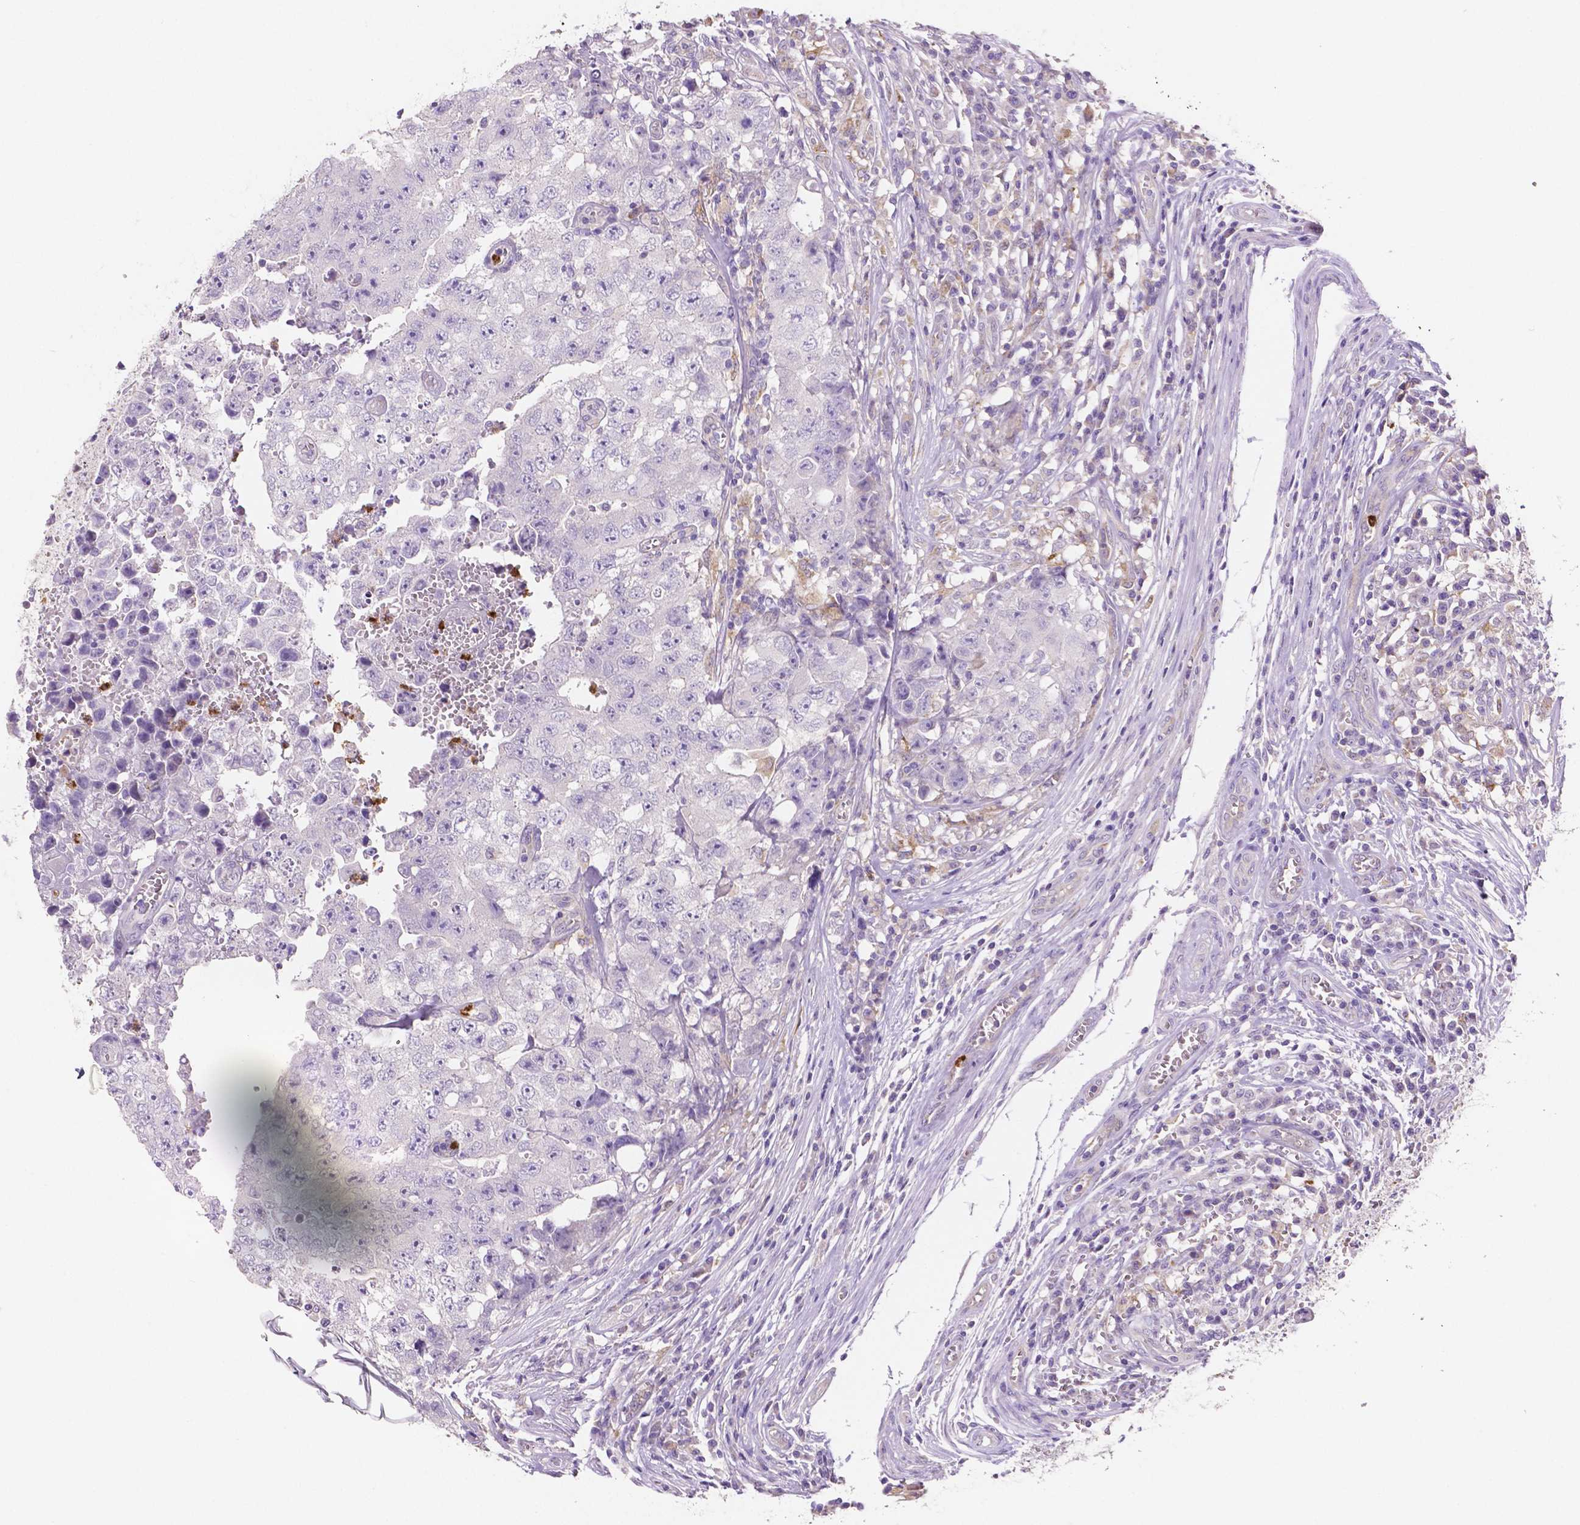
{"staining": {"intensity": "negative", "quantity": "none", "location": "none"}, "tissue": "testis cancer", "cell_type": "Tumor cells", "image_type": "cancer", "snomed": [{"axis": "morphology", "description": "Carcinoma, Embryonal, NOS"}, {"axis": "topography", "description": "Testis"}], "caption": "DAB immunohistochemical staining of human testis cancer (embryonal carcinoma) displays no significant positivity in tumor cells.", "gene": "MMP9", "patient": {"sex": "male", "age": 36}}